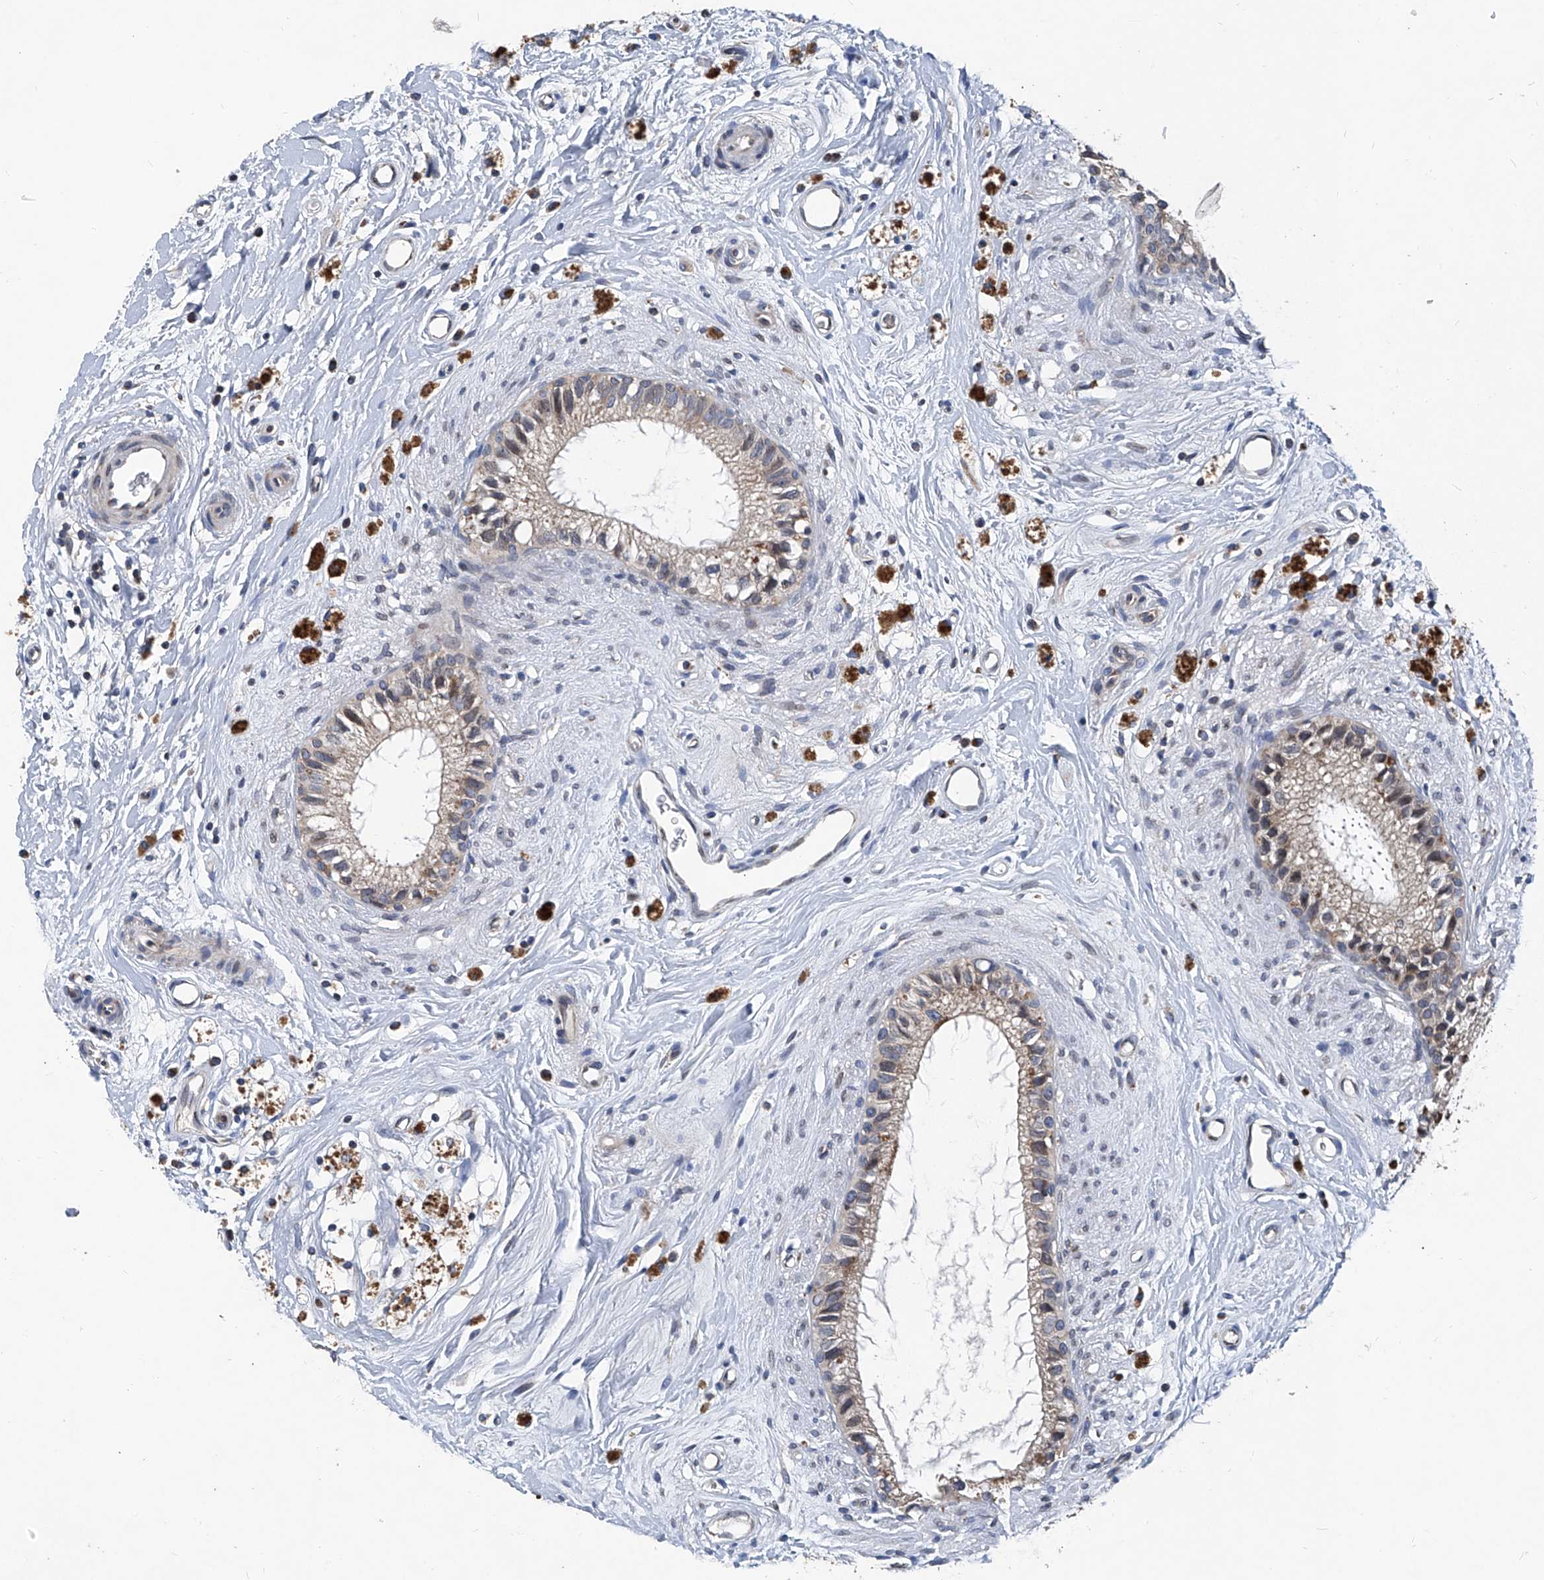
{"staining": {"intensity": "moderate", "quantity": ">75%", "location": "cytoplasmic/membranous"}, "tissue": "epididymis", "cell_type": "Glandular cells", "image_type": "normal", "snomed": [{"axis": "morphology", "description": "Normal tissue, NOS"}, {"axis": "topography", "description": "Epididymis"}], "caption": "A brown stain shows moderate cytoplasmic/membranous positivity of a protein in glandular cells of unremarkable human epididymis.", "gene": "BCKDHB", "patient": {"sex": "male", "age": 80}}